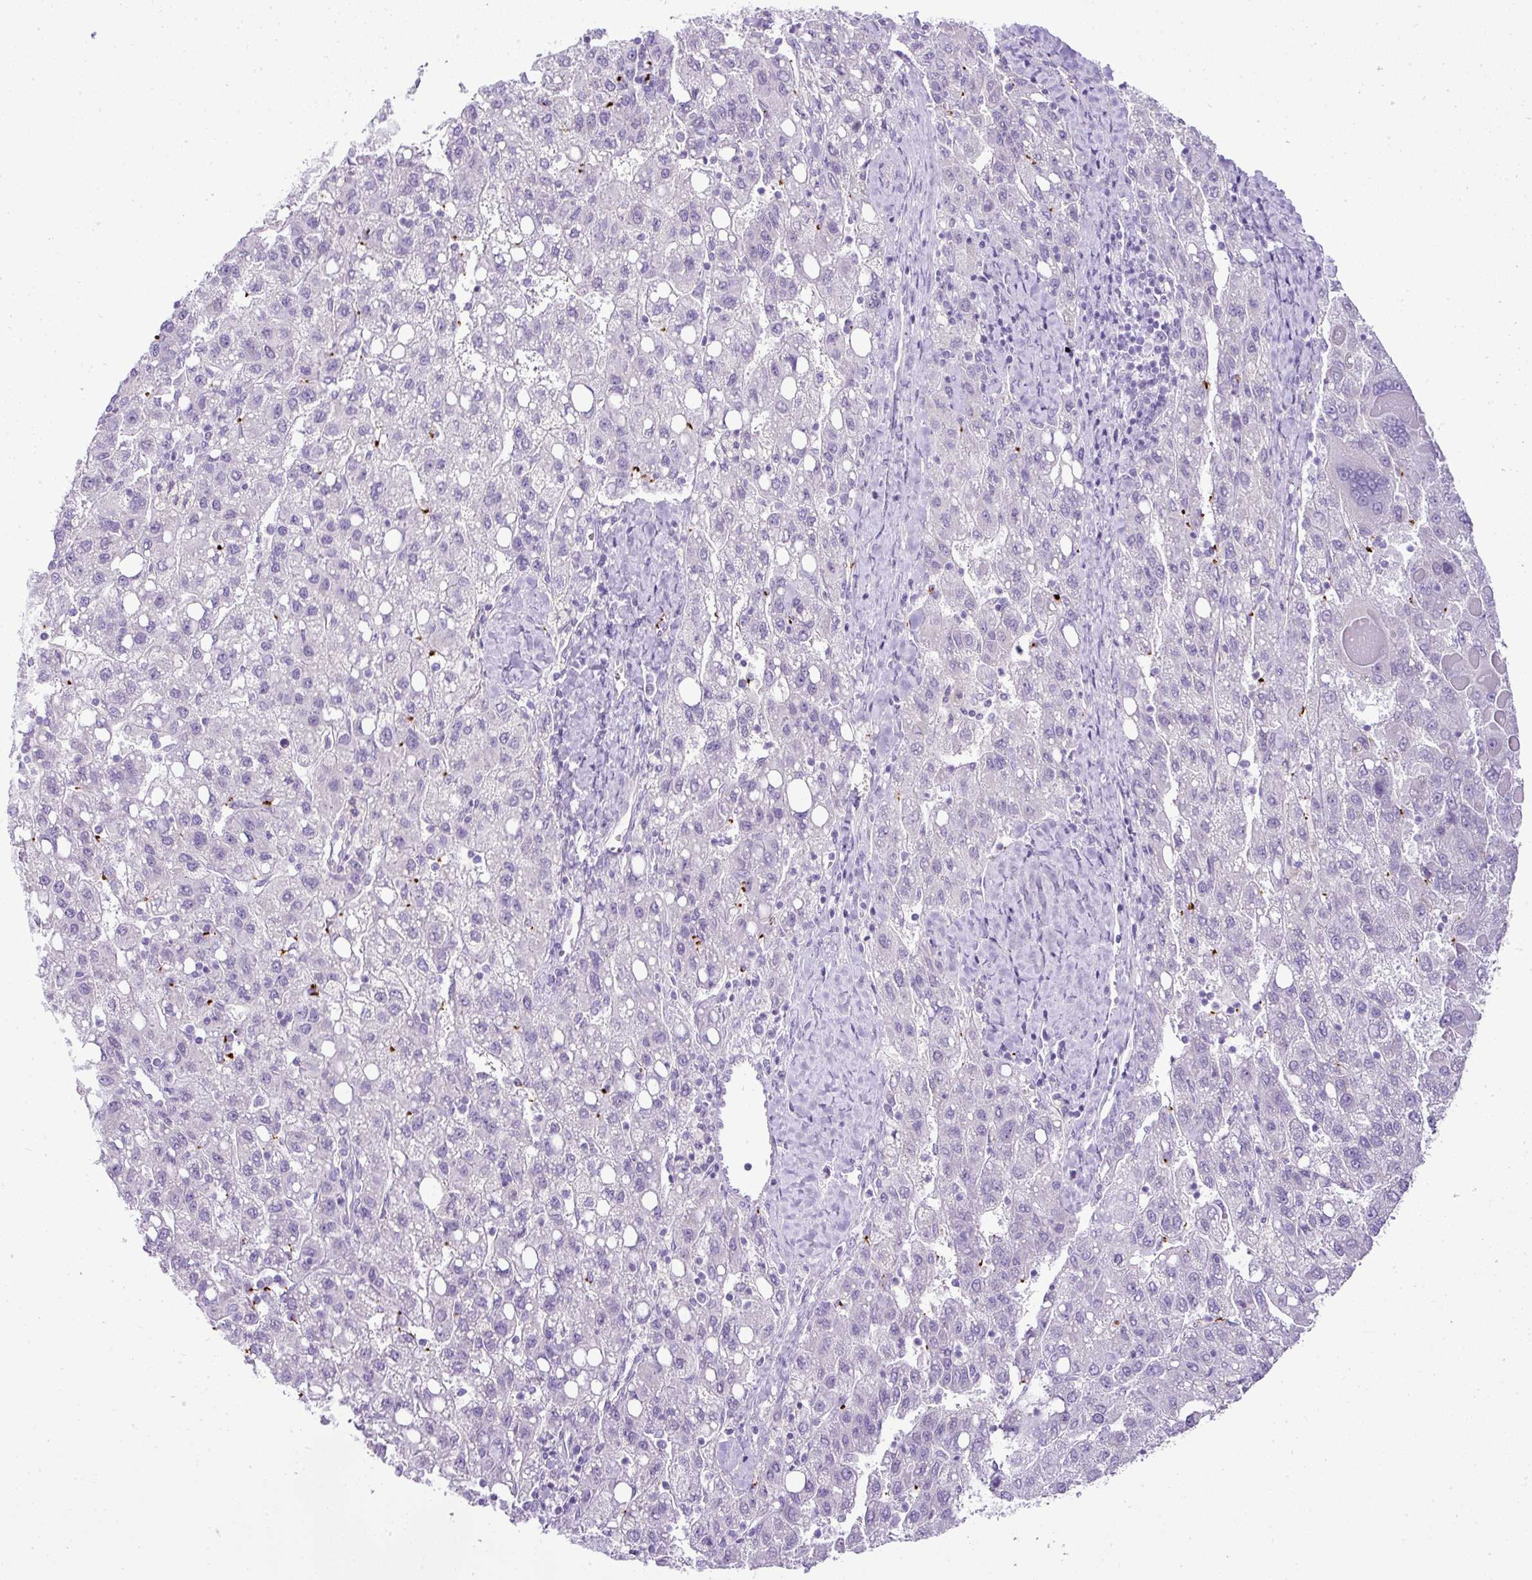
{"staining": {"intensity": "negative", "quantity": "none", "location": "none"}, "tissue": "liver cancer", "cell_type": "Tumor cells", "image_type": "cancer", "snomed": [{"axis": "morphology", "description": "Carcinoma, Hepatocellular, NOS"}, {"axis": "topography", "description": "Liver"}], "caption": "Tumor cells show no significant protein expression in hepatocellular carcinoma (liver).", "gene": "CMTM5", "patient": {"sex": "female", "age": 82}}